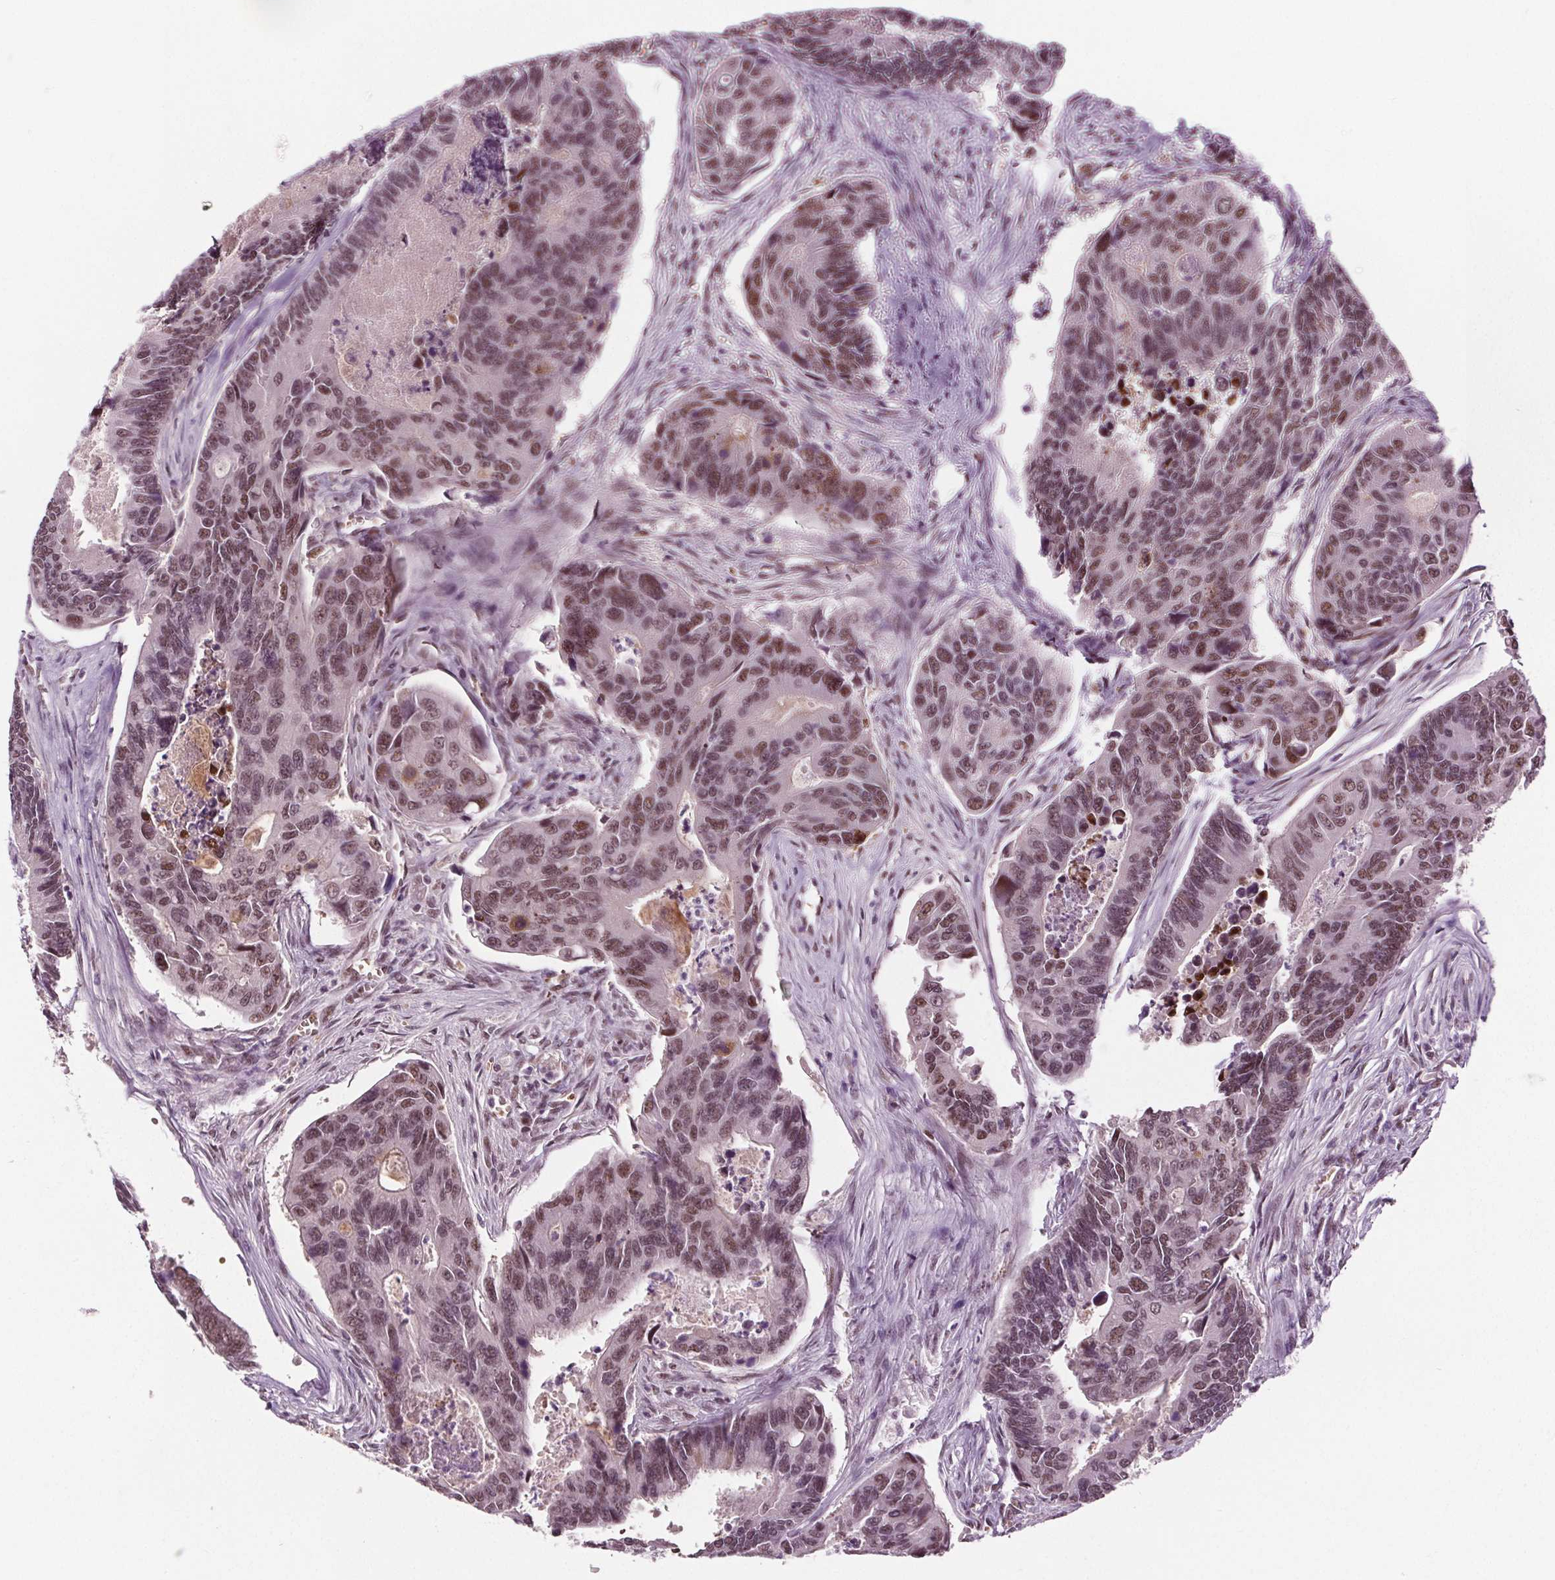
{"staining": {"intensity": "moderate", "quantity": ">75%", "location": "nuclear"}, "tissue": "colorectal cancer", "cell_type": "Tumor cells", "image_type": "cancer", "snomed": [{"axis": "morphology", "description": "Adenocarcinoma, NOS"}, {"axis": "topography", "description": "Colon"}], "caption": "Immunohistochemical staining of colorectal adenocarcinoma displays medium levels of moderate nuclear protein positivity in about >75% of tumor cells.", "gene": "IWS1", "patient": {"sex": "female", "age": 67}}